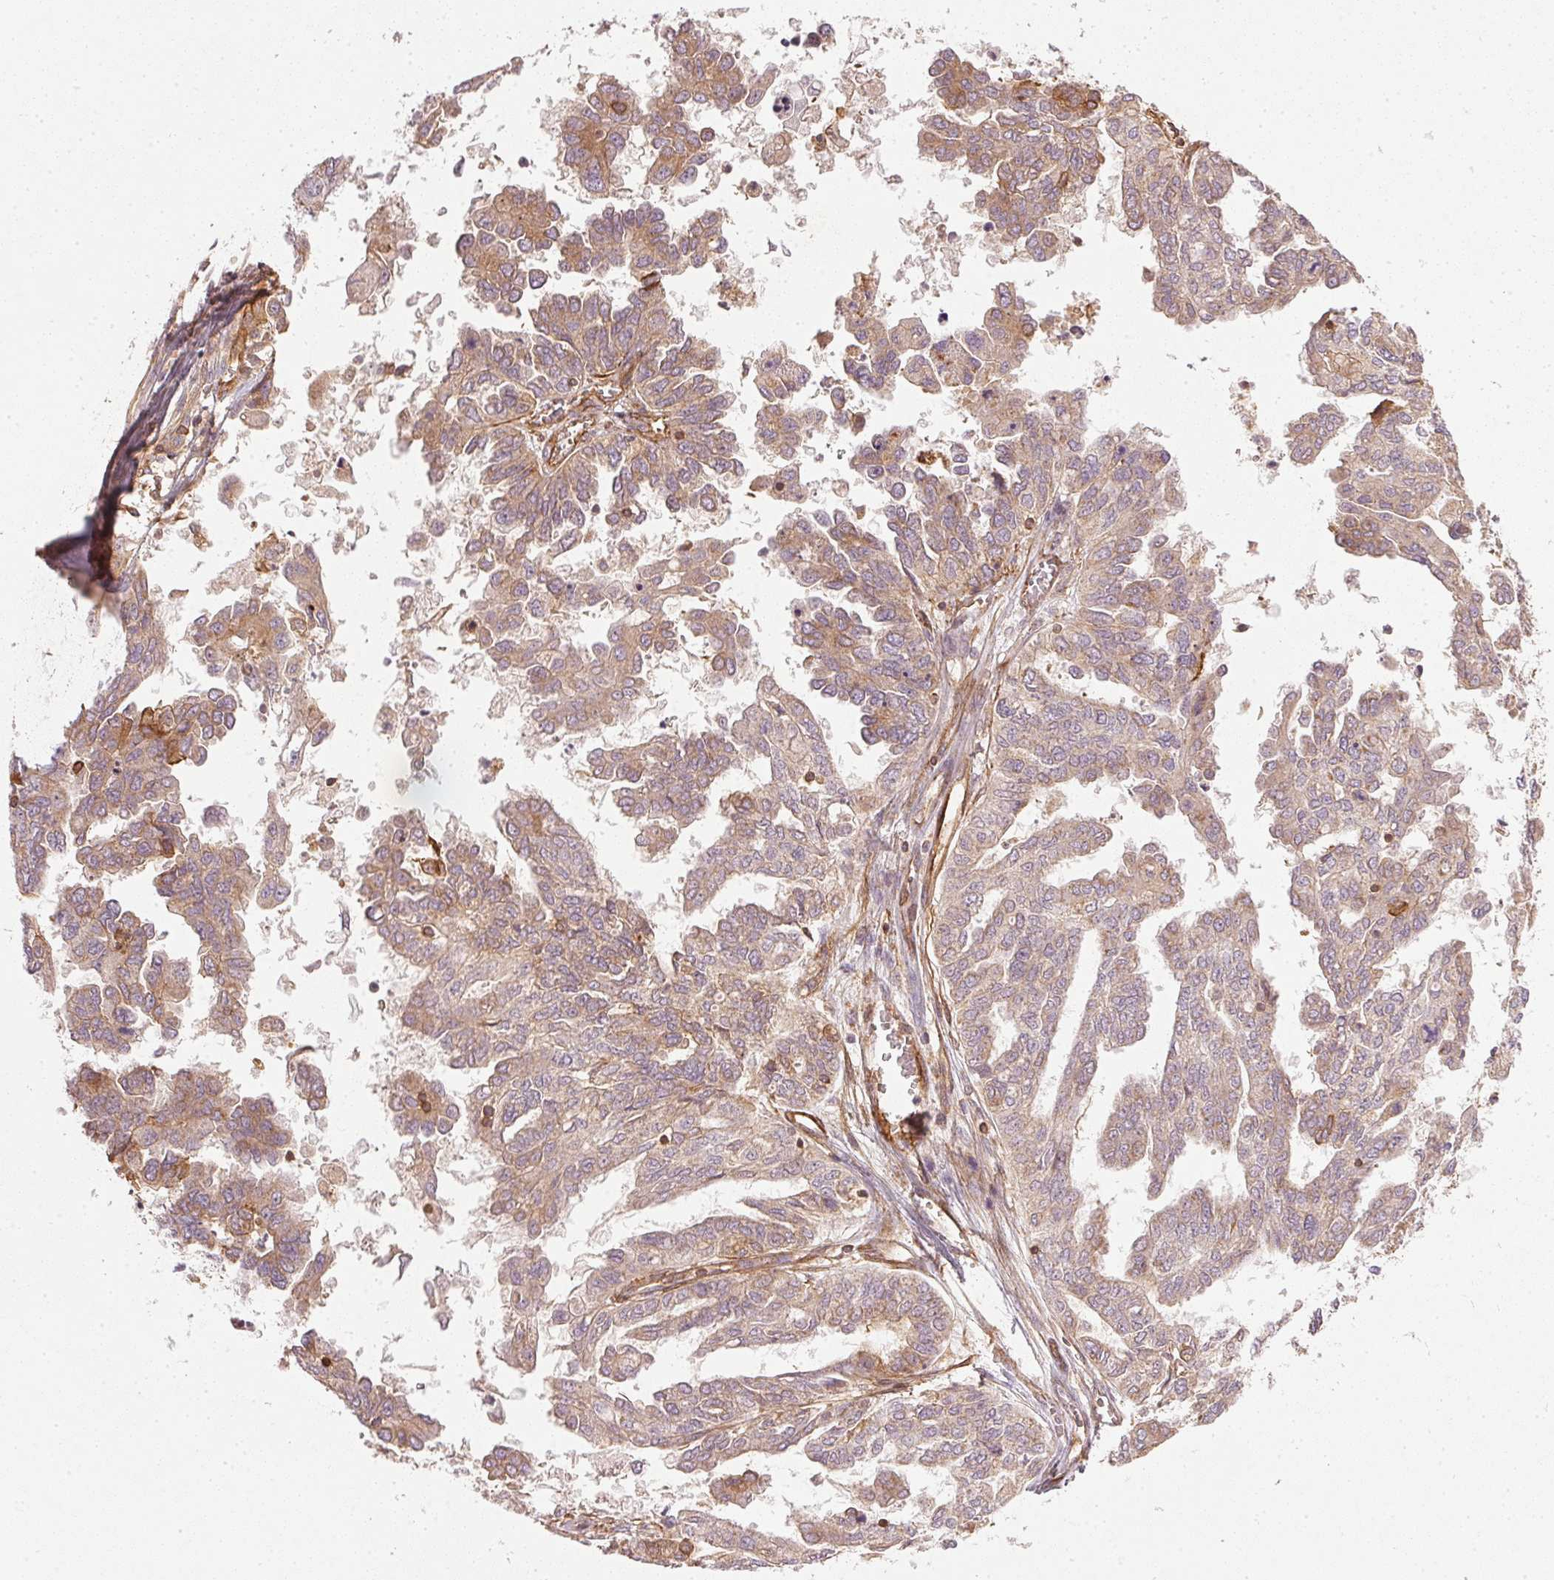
{"staining": {"intensity": "weak", "quantity": ">75%", "location": "cytoplasmic/membranous"}, "tissue": "ovarian cancer", "cell_type": "Tumor cells", "image_type": "cancer", "snomed": [{"axis": "morphology", "description": "Cystadenocarcinoma, serous, NOS"}, {"axis": "topography", "description": "Ovary"}], "caption": "Weak cytoplasmic/membranous positivity for a protein is present in approximately >75% of tumor cells of serous cystadenocarcinoma (ovarian) using immunohistochemistry (IHC).", "gene": "NADK2", "patient": {"sex": "female", "age": 53}}